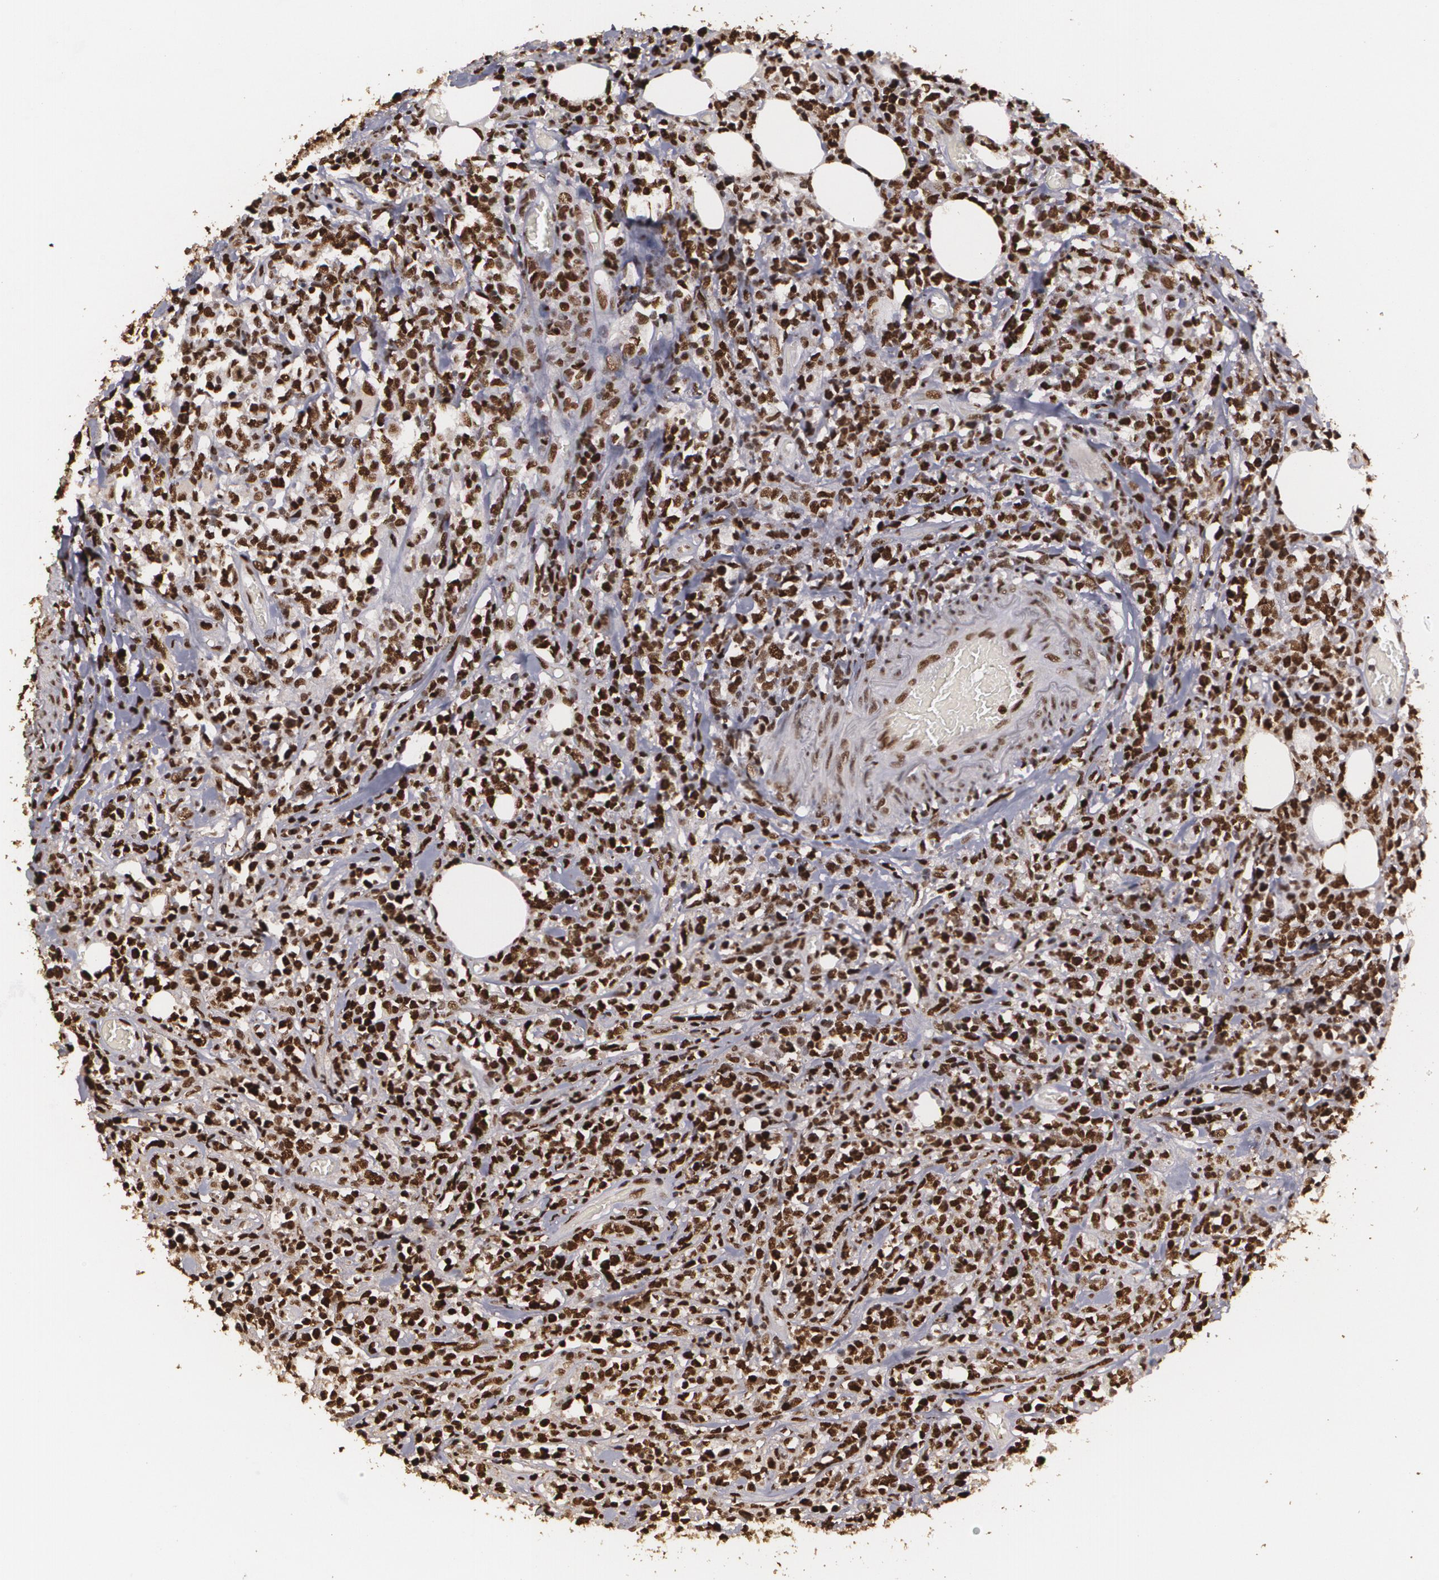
{"staining": {"intensity": "strong", "quantity": ">75%", "location": "nuclear"}, "tissue": "lymphoma", "cell_type": "Tumor cells", "image_type": "cancer", "snomed": [{"axis": "morphology", "description": "Malignant lymphoma, non-Hodgkin's type, High grade"}, {"axis": "topography", "description": "Colon"}], "caption": "Human lymphoma stained for a protein (brown) reveals strong nuclear positive positivity in about >75% of tumor cells.", "gene": "RCOR1", "patient": {"sex": "male", "age": 82}}